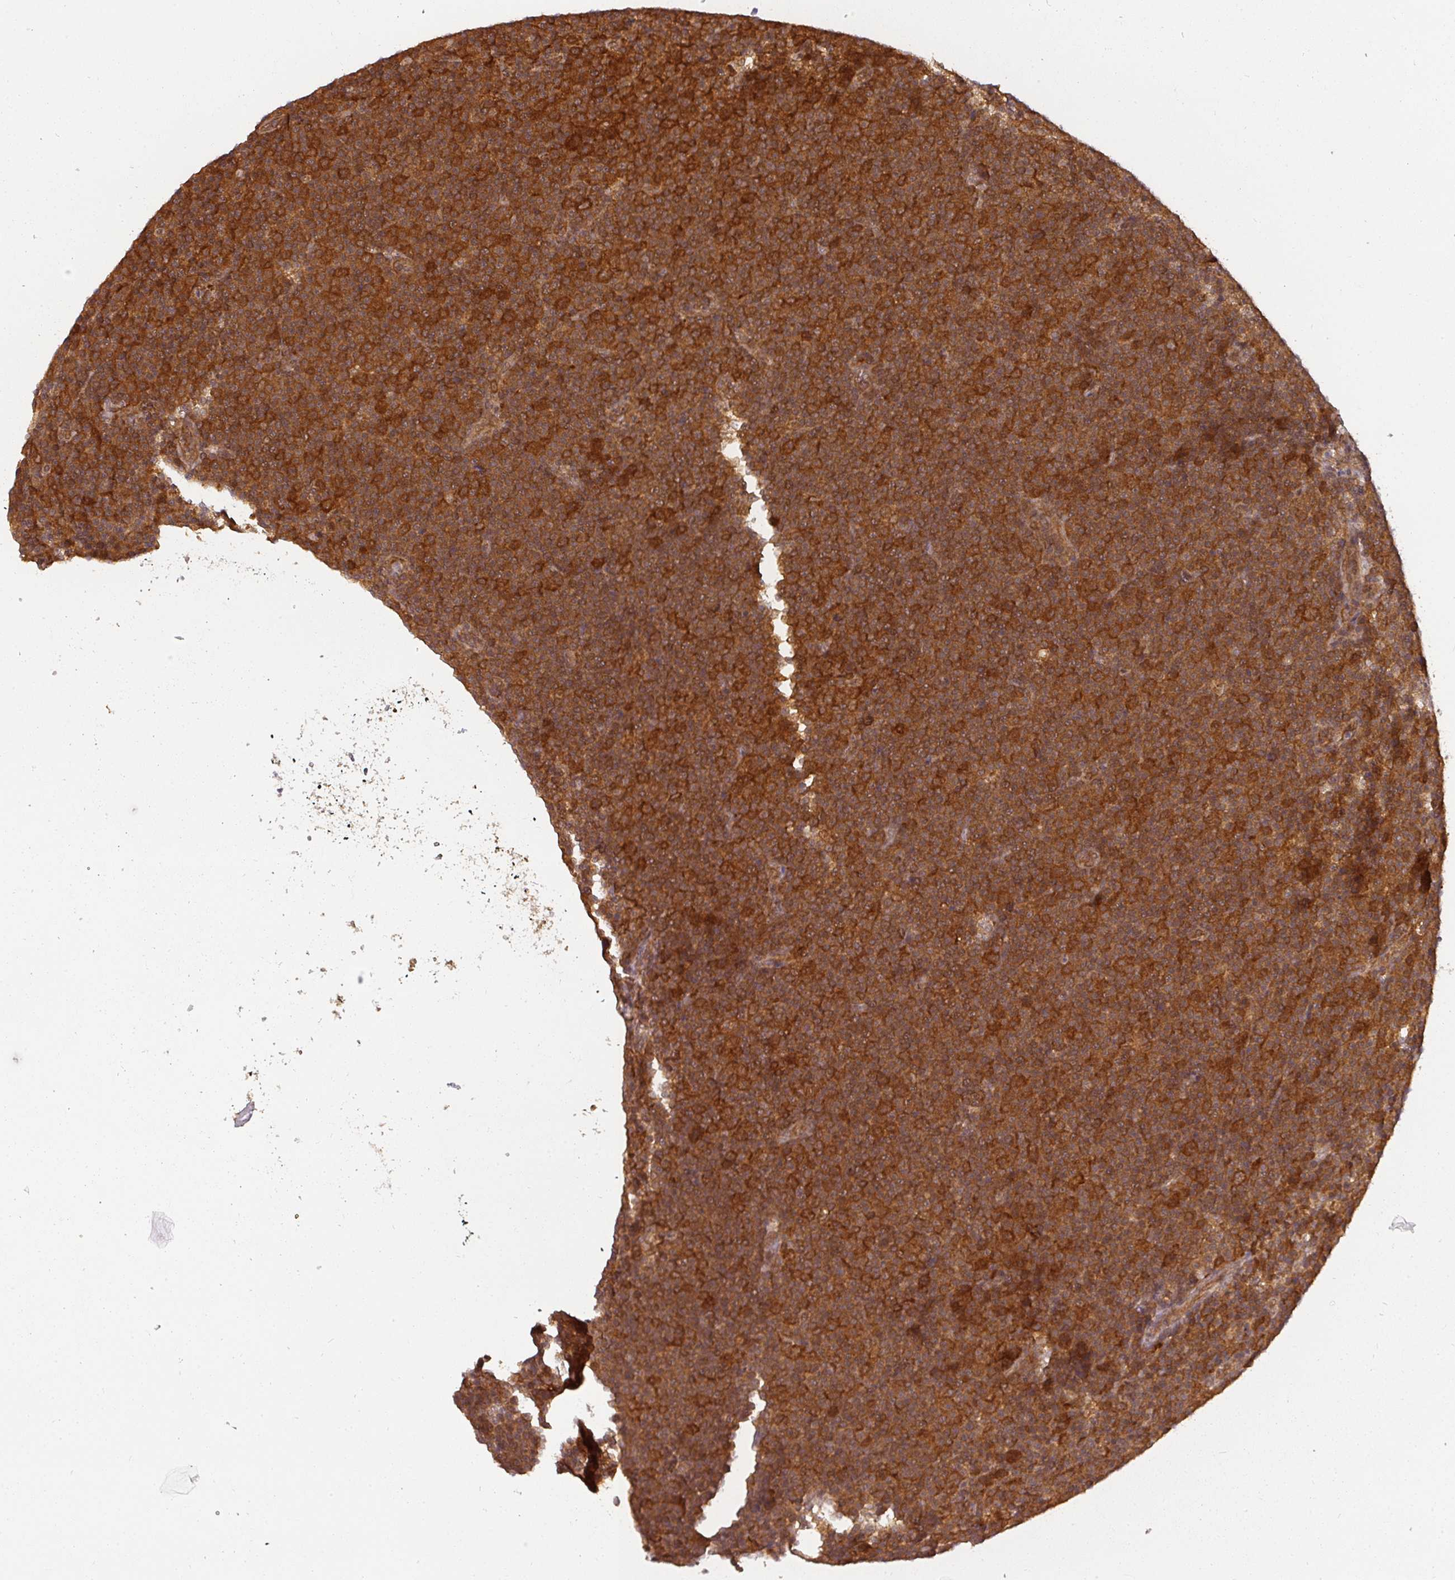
{"staining": {"intensity": "strong", "quantity": ">75%", "location": "cytoplasmic/membranous"}, "tissue": "lymphoma", "cell_type": "Tumor cells", "image_type": "cancer", "snomed": [{"axis": "morphology", "description": "Malignant lymphoma, non-Hodgkin's type, Low grade"}, {"axis": "topography", "description": "Lymph node"}], "caption": "Immunohistochemistry (IHC) (DAB (3,3'-diaminobenzidine)) staining of lymphoma demonstrates strong cytoplasmic/membranous protein staining in approximately >75% of tumor cells.", "gene": "PPP6R3", "patient": {"sex": "female", "age": 67}}